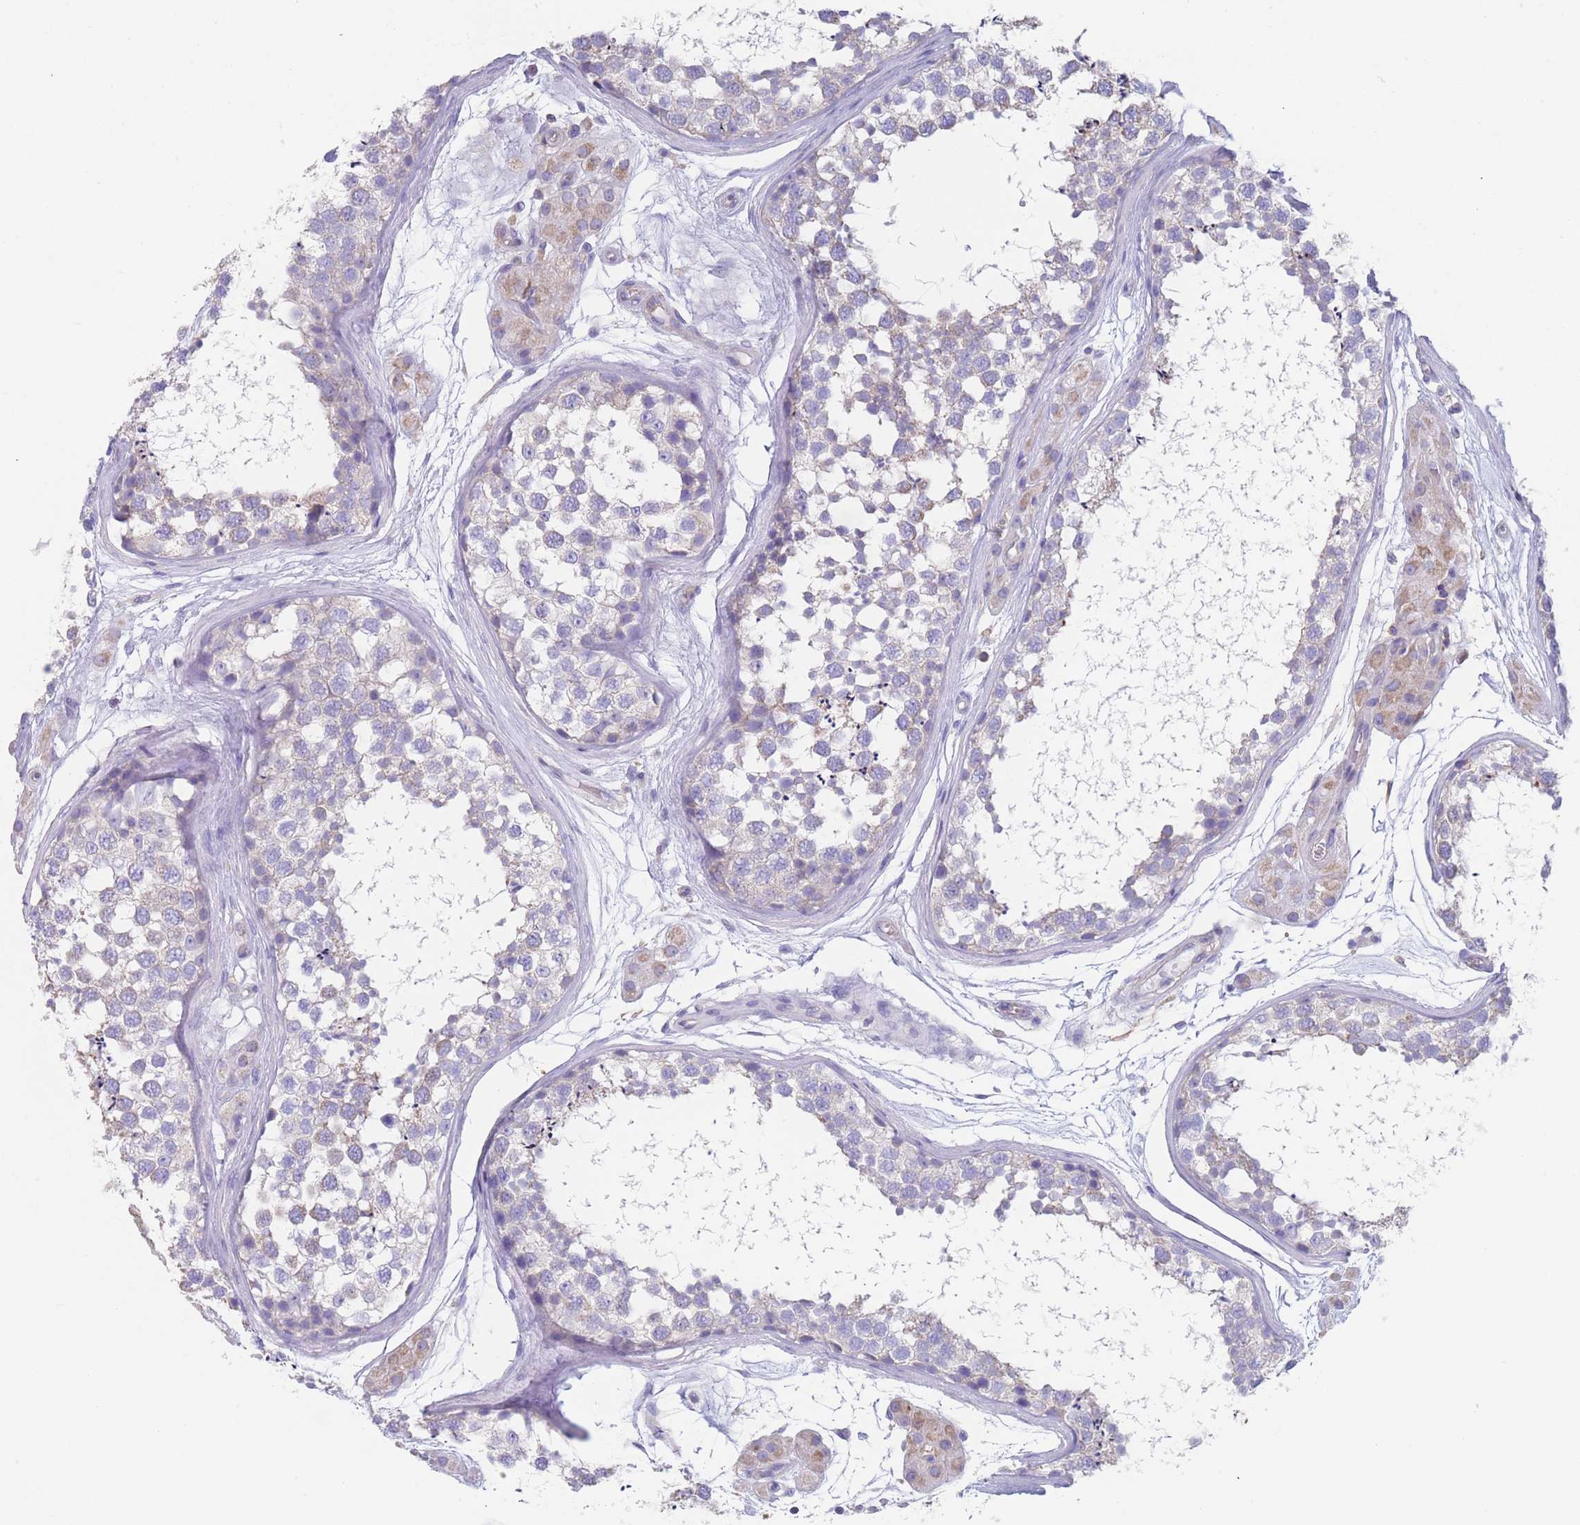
{"staining": {"intensity": "weak", "quantity": "25%-75%", "location": "cytoplasmic/membranous"}, "tissue": "testis", "cell_type": "Cells in seminiferous ducts", "image_type": "normal", "snomed": [{"axis": "morphology", "description": "Normal tissue, NOS"}, {"axis": "topography", "description": "Testis"}], "caption": "Immunohistochemistry (IHC) staining of normal testis, which demonstrates low levels of weak cytoplasmic/membranous expression in about 25%-75% of cells in seminiferous ducts indicating weak cytoplasmic/membranous protein positivity. The staining was performed using DAB (3,3'-diaminobenzidine) (brown) for protein detection and nuclei were counterstained in hematoxylin (blue).", "gene": "ADH1A", "patient": {"sex": "male", "age": 56}}